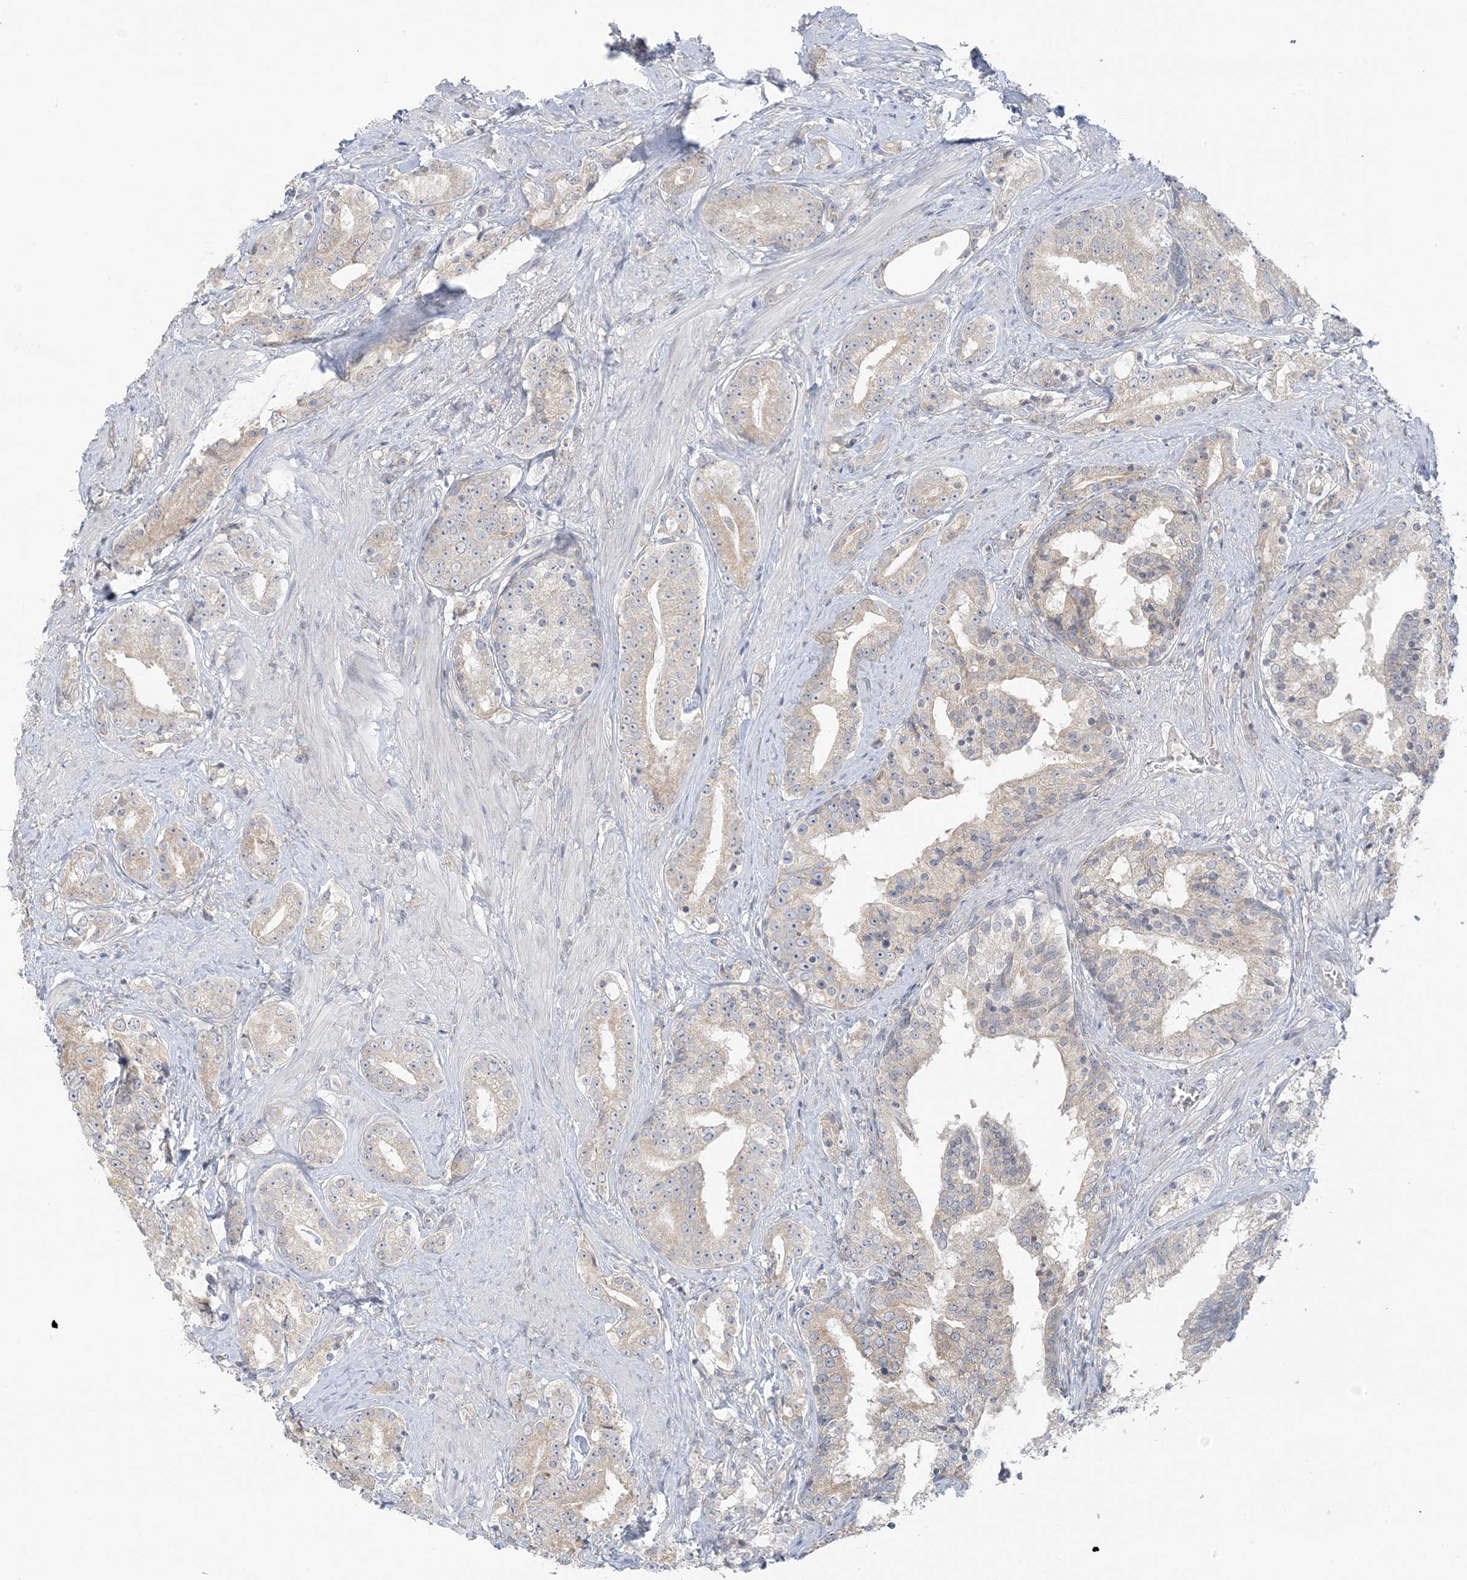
{"staining": {"intensity": "weak", "quantity": "<25%", "location": "cytoplasmic/membranous"}, "tissue": "prostate cancer", "cell_type": "Tumor cells", "image_type": "cancer", "snomed": [{"axis": "morphology", "description": "Adenocarcinoma, High grade"}, {"axis": "topography", "description": "Prostate"}], "caption": "There is no significant positivity in tumor cells of prostate high-grade adenocarcinoma.", "gene": "EEFSEC", "patient": {"sex": "male", "age": 58}}